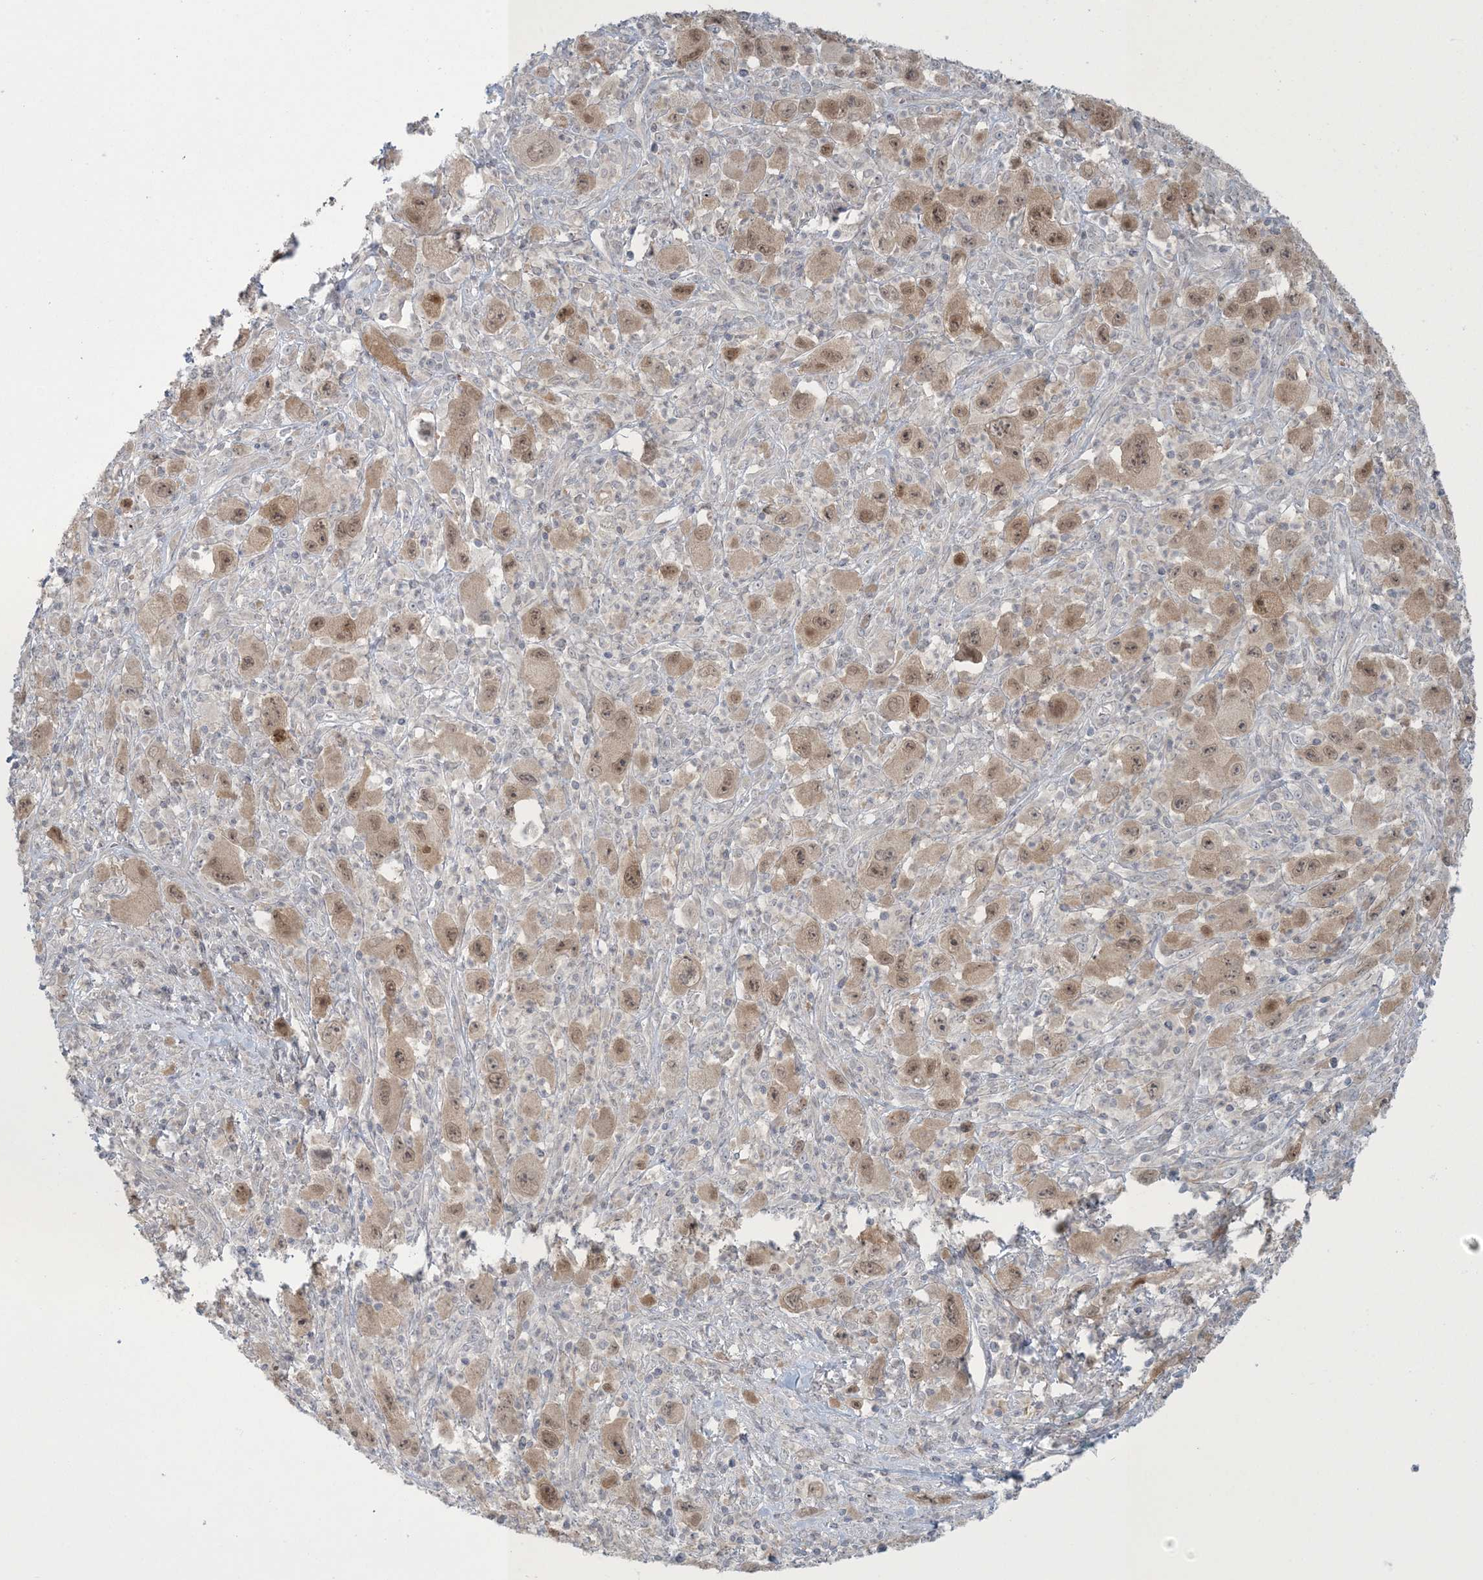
{"staining": {"intensity": "moderate", "quantity": ">75%", "location": "cytoplasmic/membranous,nuclear"}, "tissue": "melanoma", "cell_type": "Tumor cells", "image_type": "cancer", "snomed": [{"axis": "morphology", "description": "Malignant melanoma, Metastatic site"}, {"axis": "topography", "description": "Skin"}], "caption": "Tumor cells display medium levels of moderate cytoplasmic/membranous and nuclear staining in about >75% of cells in malignant melanoma (metastatic site).", "gene": "NRBP2", "patient": {"sex": "female", "age": 56}}